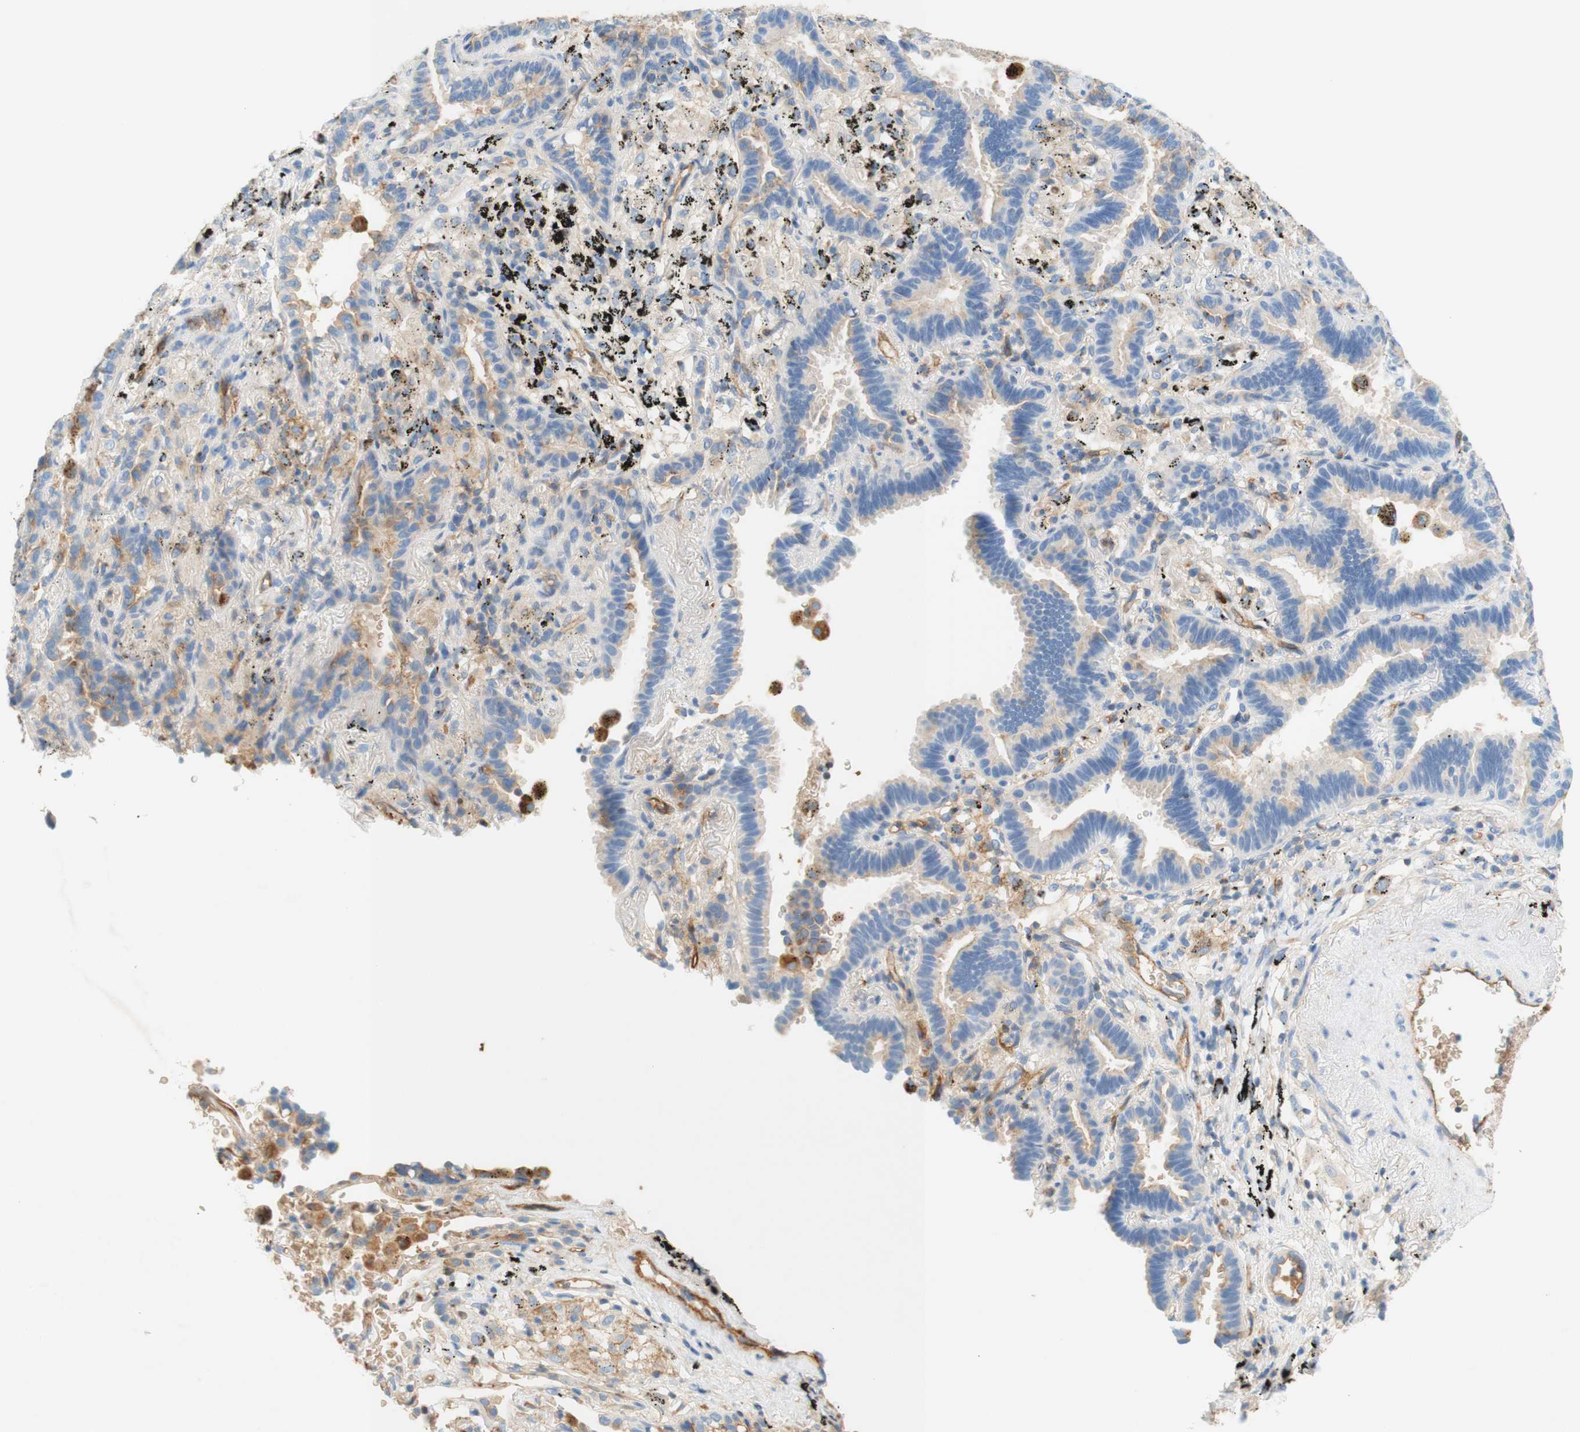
{"staining": {"intensity": "weak", "quantity": "<25%", "location": "cytoplasmic/membranous"}, "tissue": "lung cancer", "cell_type": "Tumor cells", "image_type": "cancer", "snomed": [{"axis": "morphology", "description": "Normal tissue, NOS"}, {"axis": "morphology", "description": "Adenocarcinoma, NOS"}, {"axis": "topography", "description": "Lung"}], "caption": "A high-resolution micrograph shows immunohistochemistry (IHC) staining of adenocarcinoma (lung), which demonstrates no significant expression in tumor cells.", "gene": "STOM", "patient": {"sex": "male", "age": 59}}